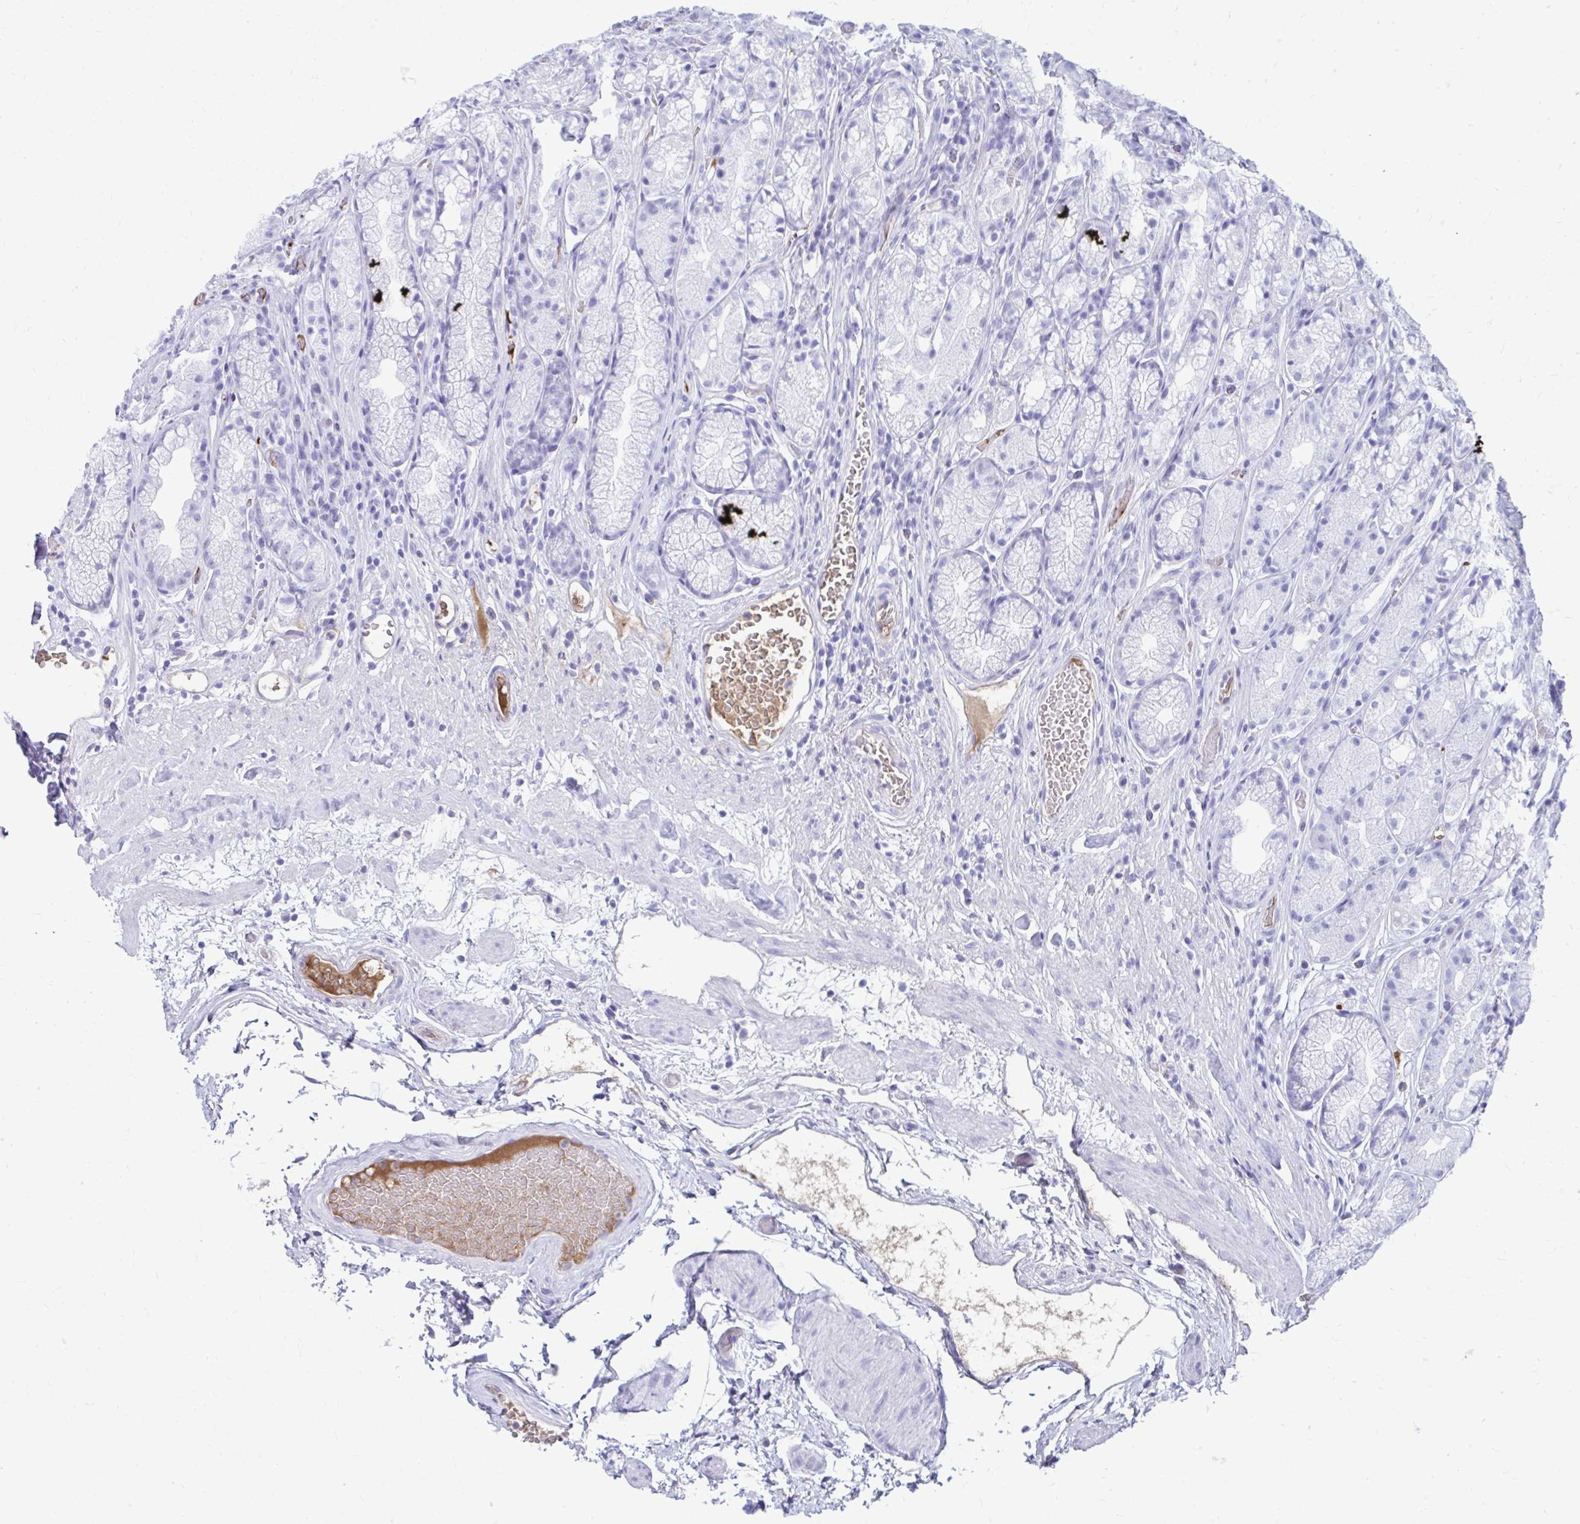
{"staining": {"intensity": "negative", "quantity": "none", "location": "none"}, "tissue": "stomach", "cell_type": "Glandular cells", "image_type": "normal", "snomed": [{"axis": "morphology", "description": "Normal tissue, NOS"}, {"axis": "topography", "description": "Smooth muscle"}, {"axis": "topography", "description": "Stomach"}], "caption": "Image shows no significant protein staining in glandular cells of unremarkable stomach. (Stains: DAB (3,3'-diaminobenzidine) immunohistochemistry with hematoxylin counter stain, Microscopy: brightfield microscopy at high magnification).", "gene": "SMIM9", "patient": {"sex": "male", "age": 70}}